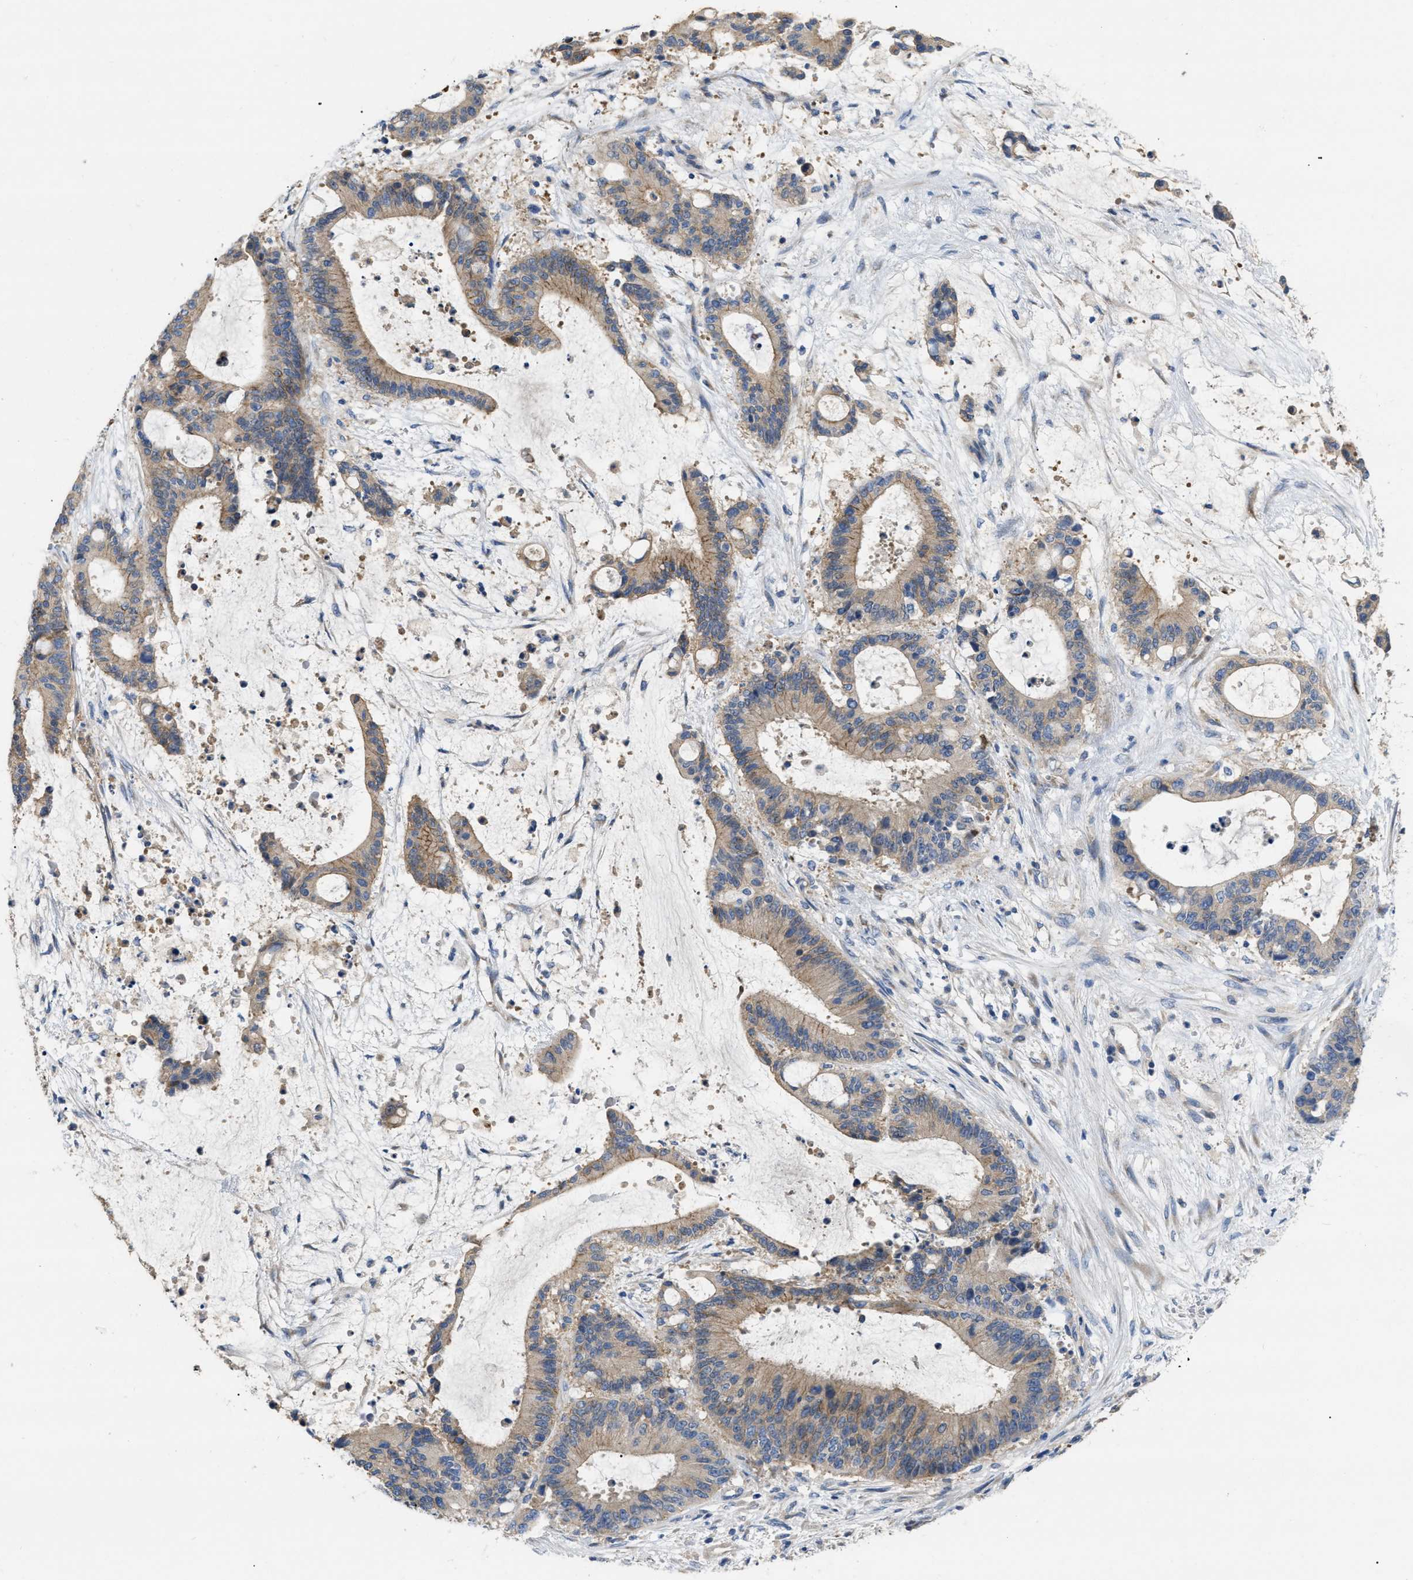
{"staining": {"intensity": "weak", "quantity": ">75%", "location": "cytoplasmic/membranous"}, "tissue": "liver cancer", "cell_type": "Tumor cells", "image_type": "cancer", "snomed": [{"axis": "morphology", "description": "Normal tissue, NOS"}, {"axis": "morphology", "description": "Cholangiocarcinoma"}, {"axis": "topography", "description": "Liver"}, {"axis": "topography", "description": "Peripheral nerve tissue"}], "caption": "Liver cancer (cholangiocarcinoma) stained for a protein (brown) demonstrates weak cytoplasmic/membranous positive positivity in approximately >75% of tumor cells.", "gene": "DHX58", "patient": {"sex": "female", "age": 73}}